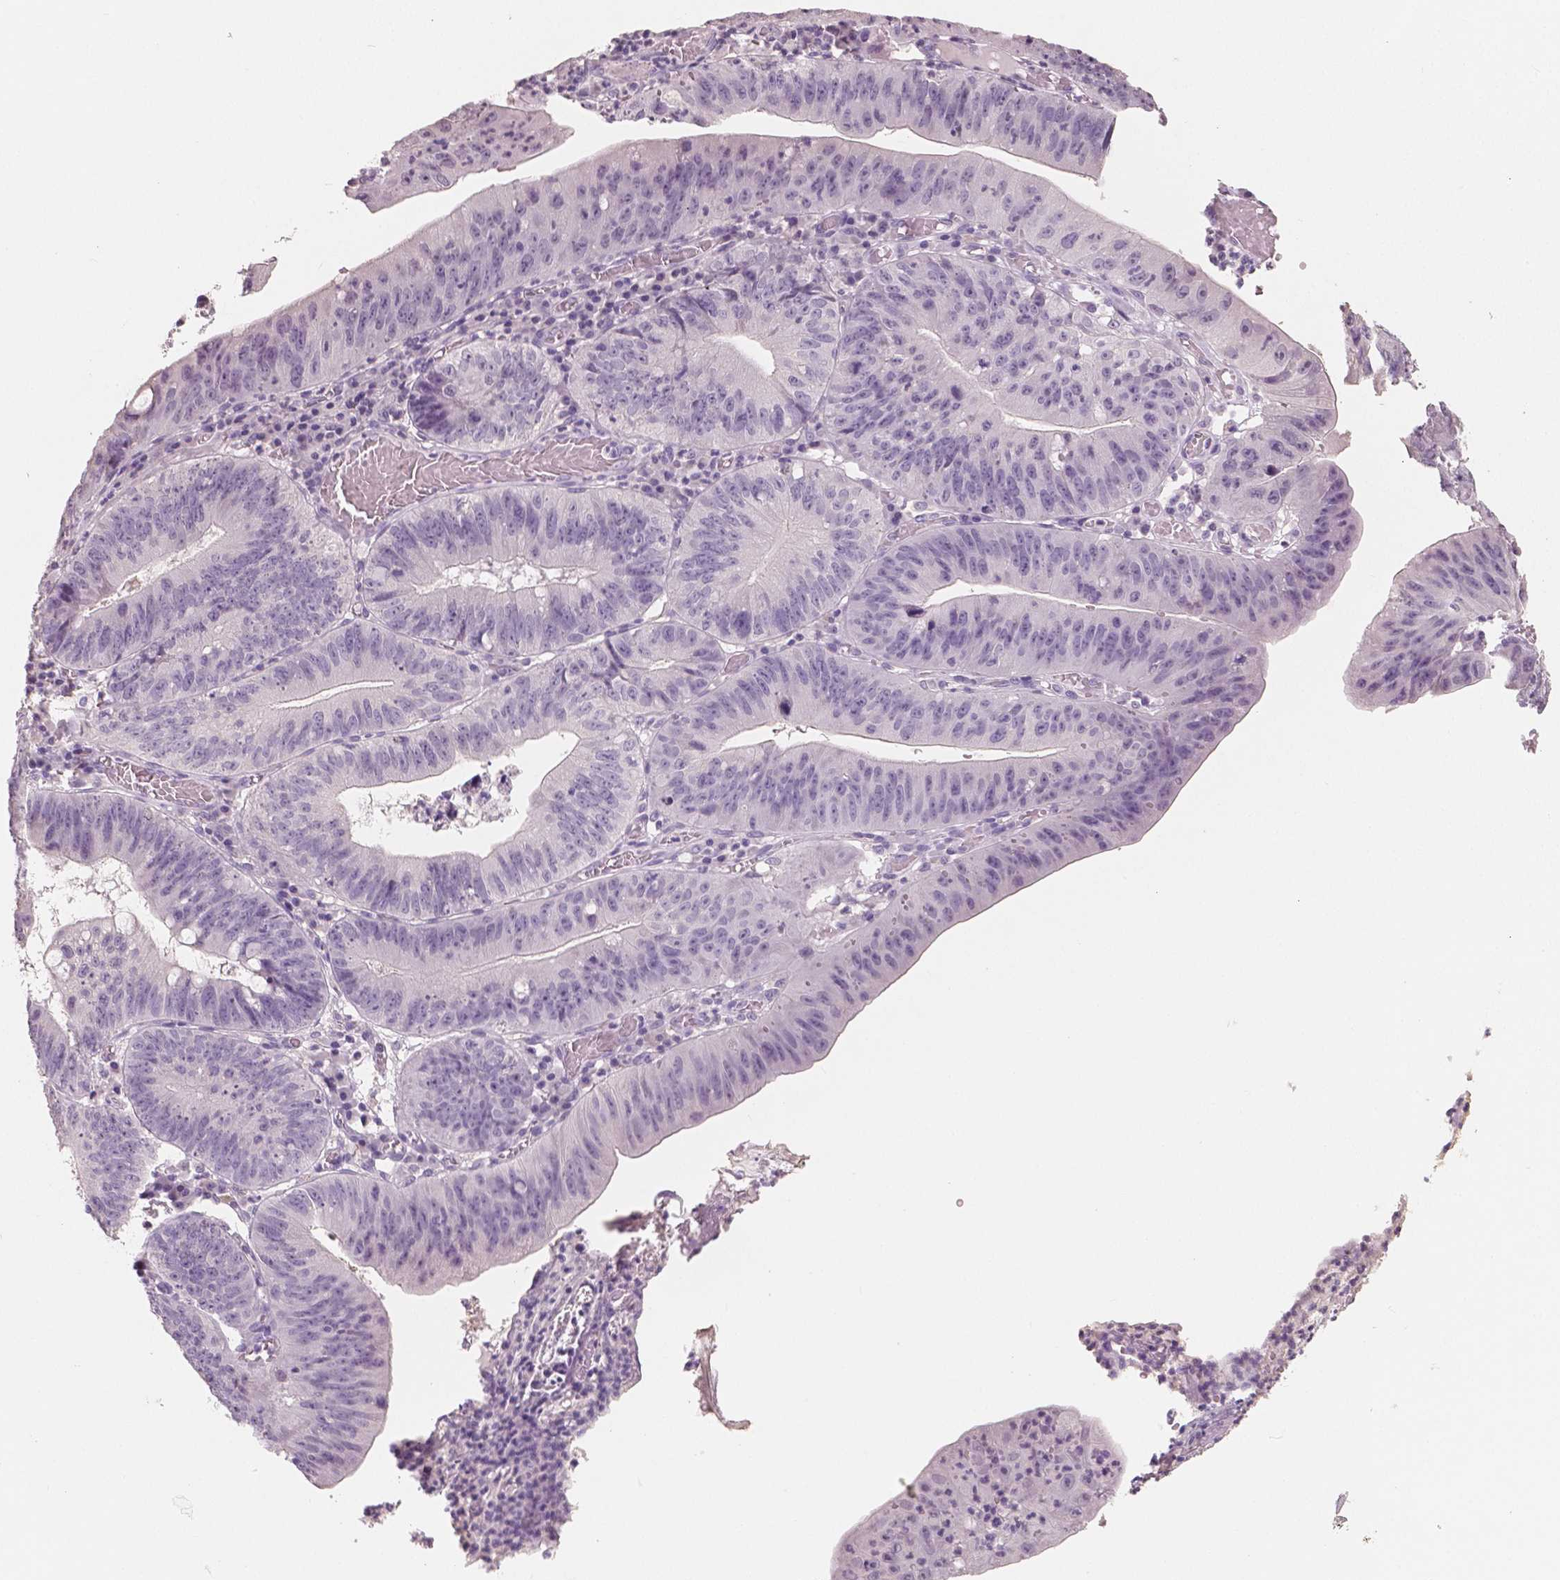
{"staining": {"intensity": "negative", "quantity": "none", "location": "none"}, "tissue": "stomach cancer", "cell_type": "Tumor cells", "image_type": "cancer", "snomed": [{"axis": "morphology", "description": "Adenocarcinoma, NOS"}, {"axis": "topography", "description": "Stomach"}], "caption": "Immunohistochemistry (IHC) image of neoplastic tissue: stomach cancer stained with DAB shows no significant protein positivity in tumor cells.", "gene": "NECAB1", "patient": {"sex": "male", "age": 59}}